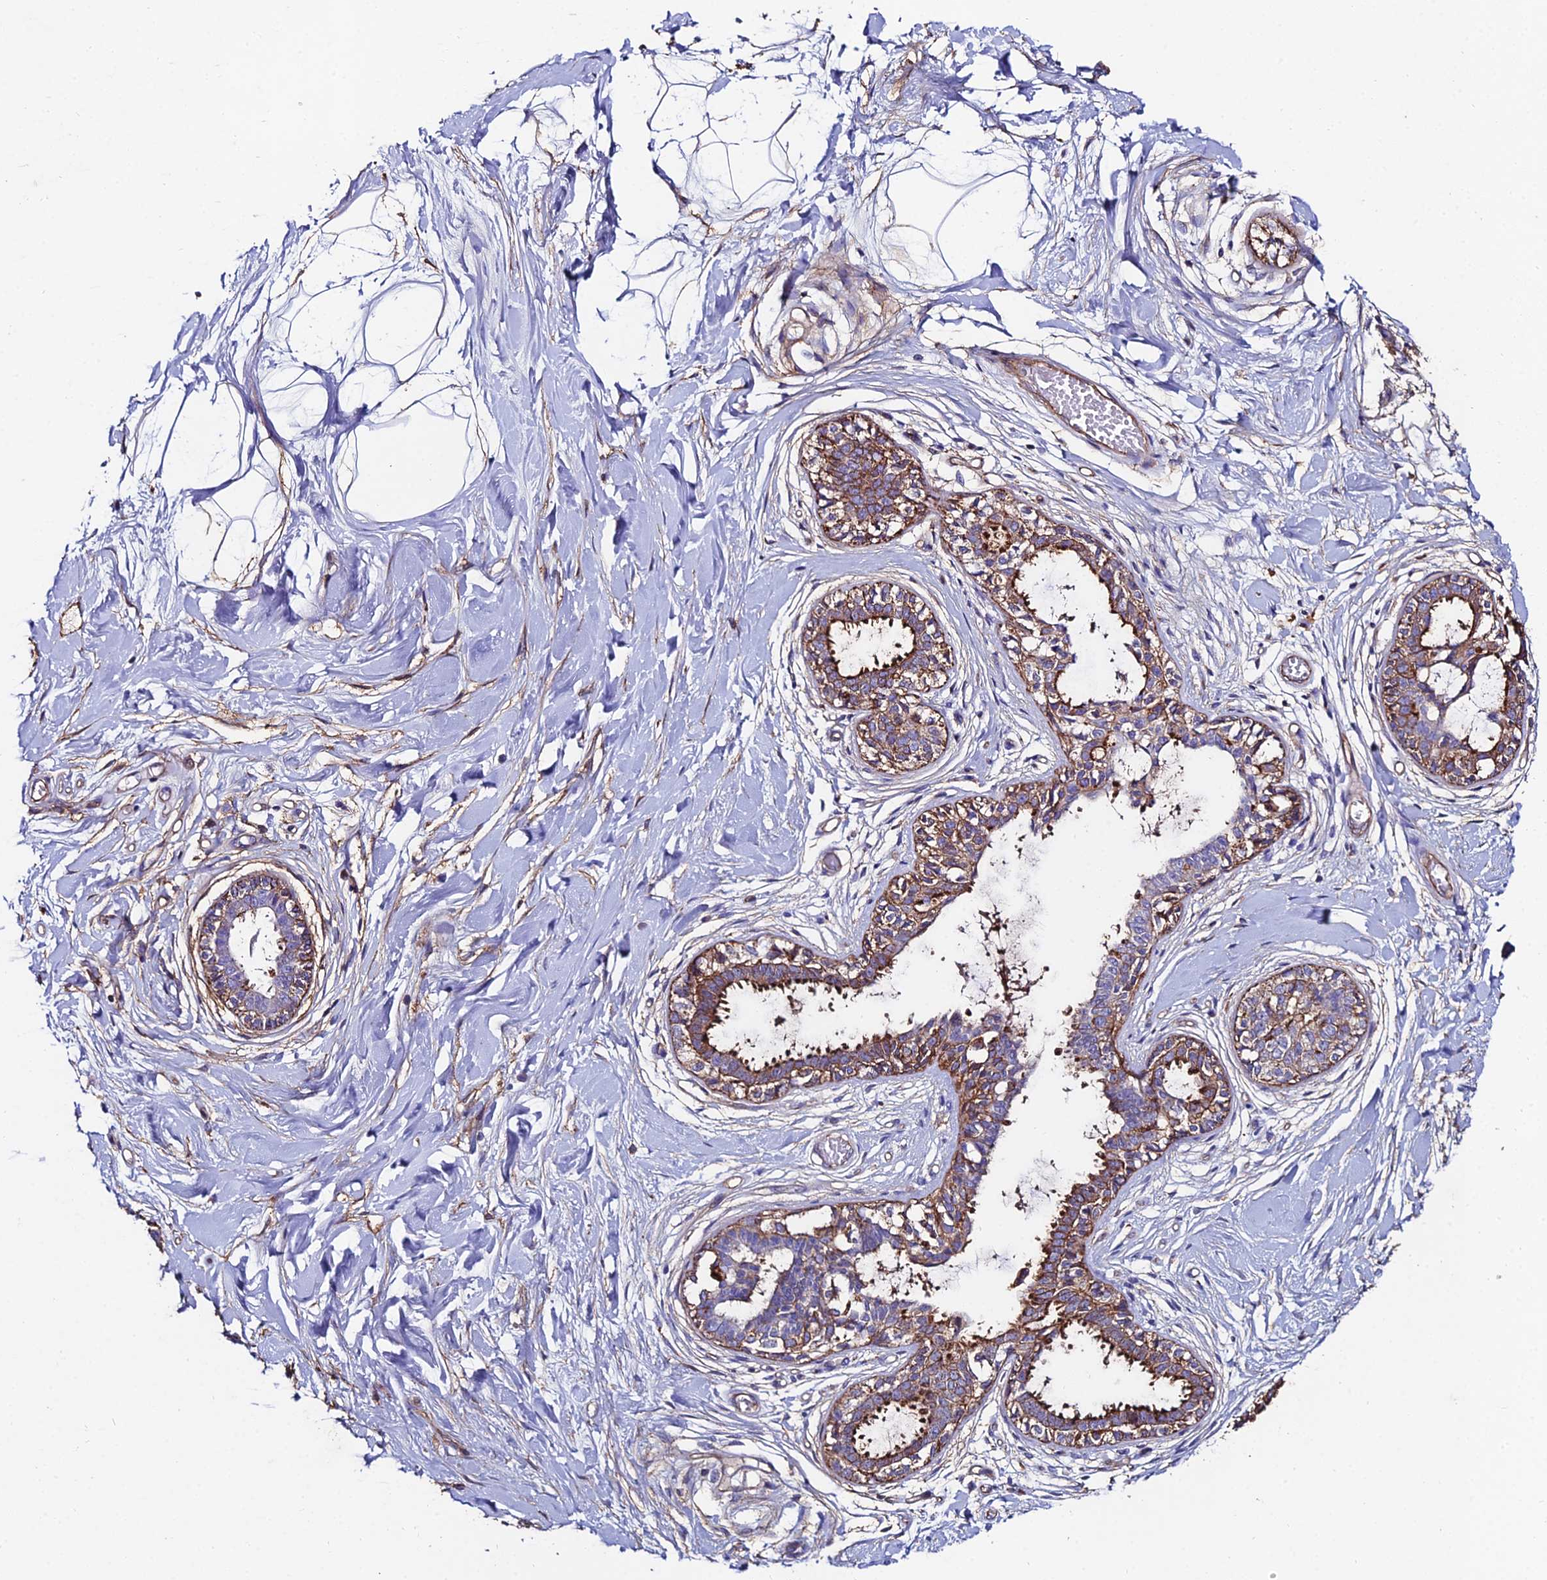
{"staining": {"intensity": "negative", "quantity": "none", "location": "none"}, "tissue": "breast", "cell_type": "Adipocytes", "image_type": "normal", "snomed": [{"axis": "morphology", "description": "Normal tissue, NOS"}, {"axis": "topography", "description": "Breast"}], "caption": "IHC micrograph of benign breast: breast stained with DAB (3,3'-diaminobenzidine) reveals no significant protein staining in adipocytes.", "gene": "C6", "patient": {"sex": "female", "age": 45}}